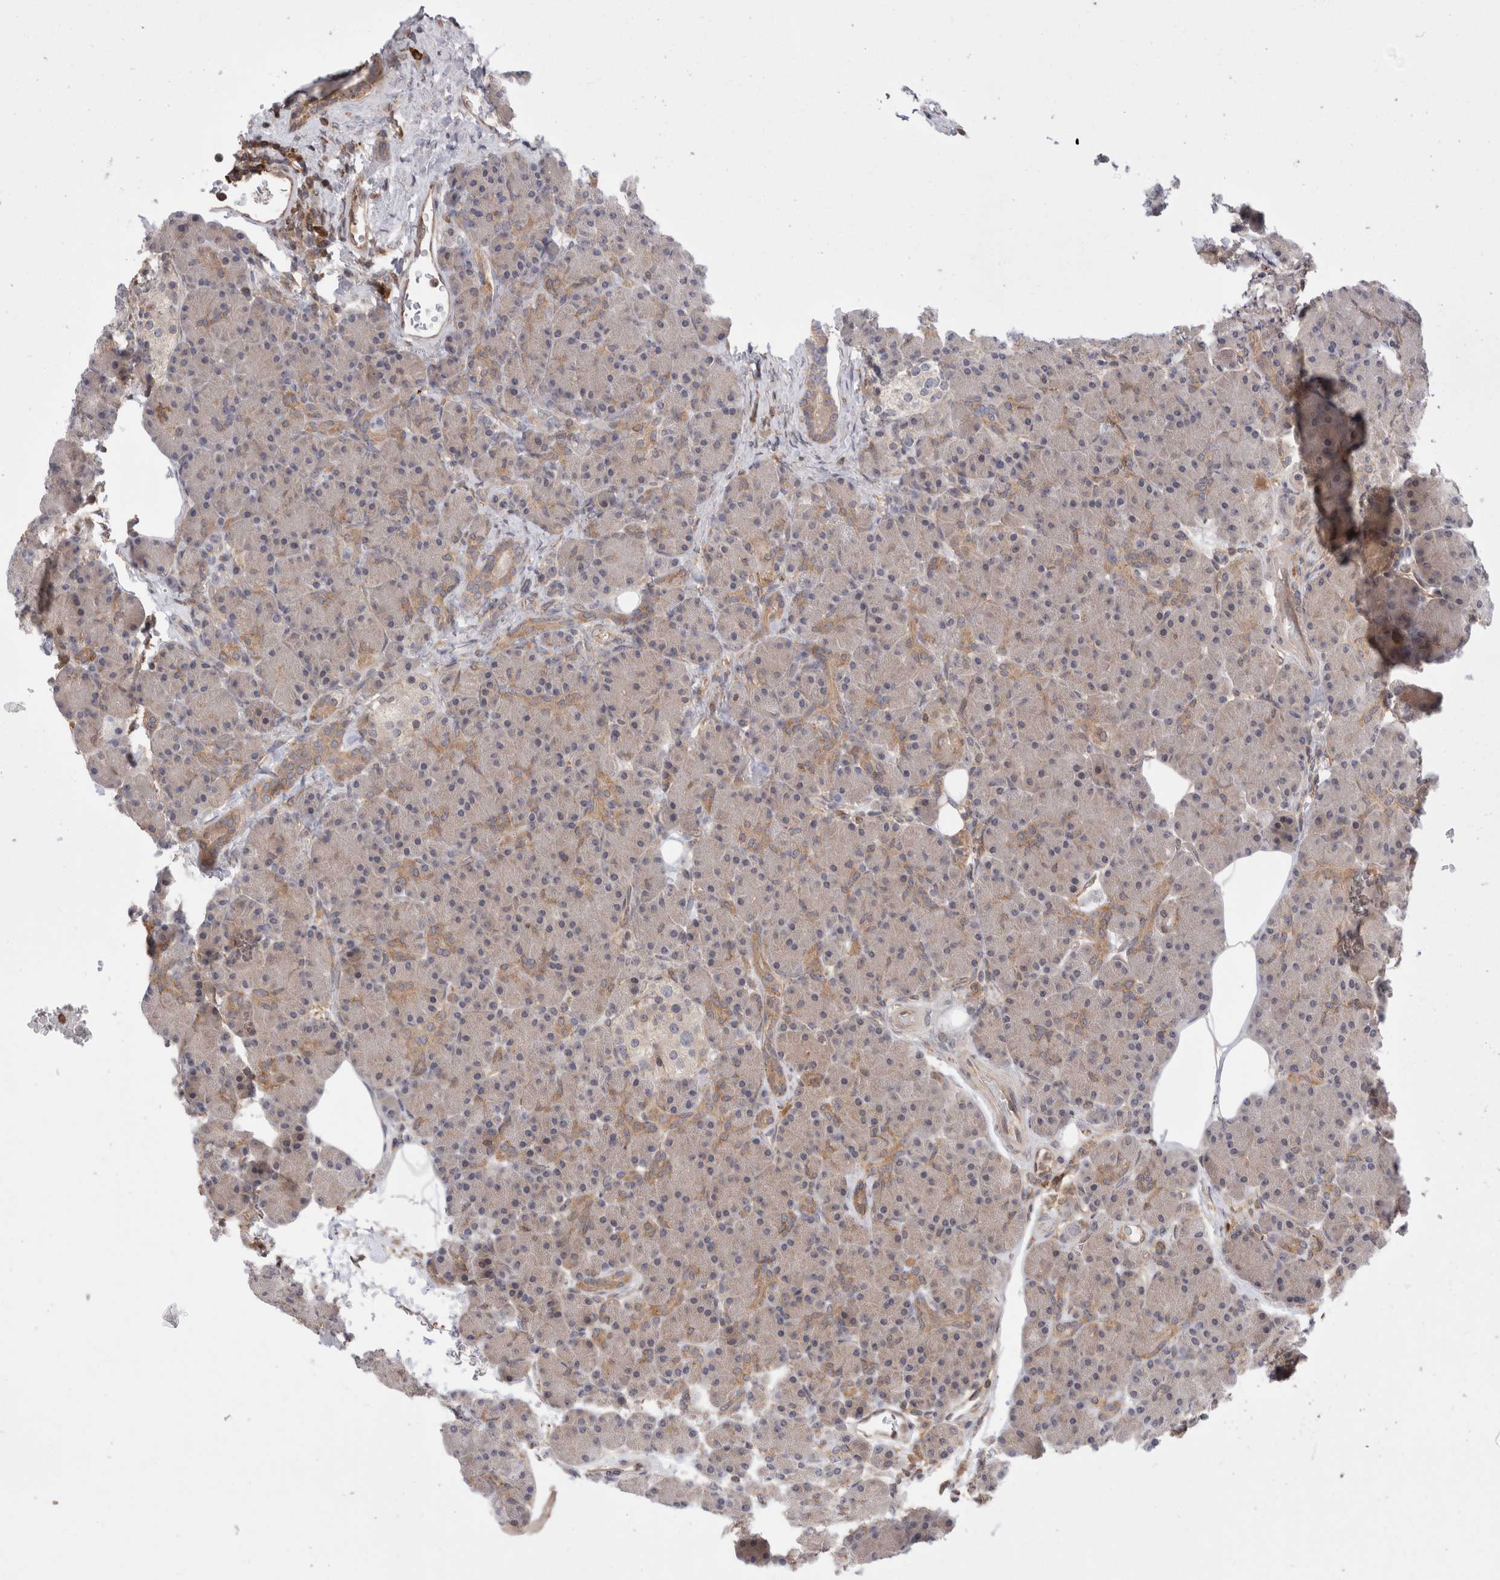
{"staining": {"intensity": "moderate", "quantity": "<25%", "location": "cytoplasmic/membranous"}, "tissue": "pancreas", "cell_type": "Exocrine glandular cells", "image_type": "normal", "snomed": [{"axis": "morphology", "description": "Normal tissue, NOS"}, {"axis": "topography", "description": "Pancreas"}], "caption": "Immunohistochemistry photomicrograph of unremarkable pancreas: pancreas stained using immunohistochemistry (IHC) displays low levels of moderate protein expression localized specifically in the cytoplasmic/membranous of exocrine glandular cells, appearing as a cytoplasmic/membranous brown color.", "gene": "NFKB1", "patient": {"sex": "female", "age": 43}}